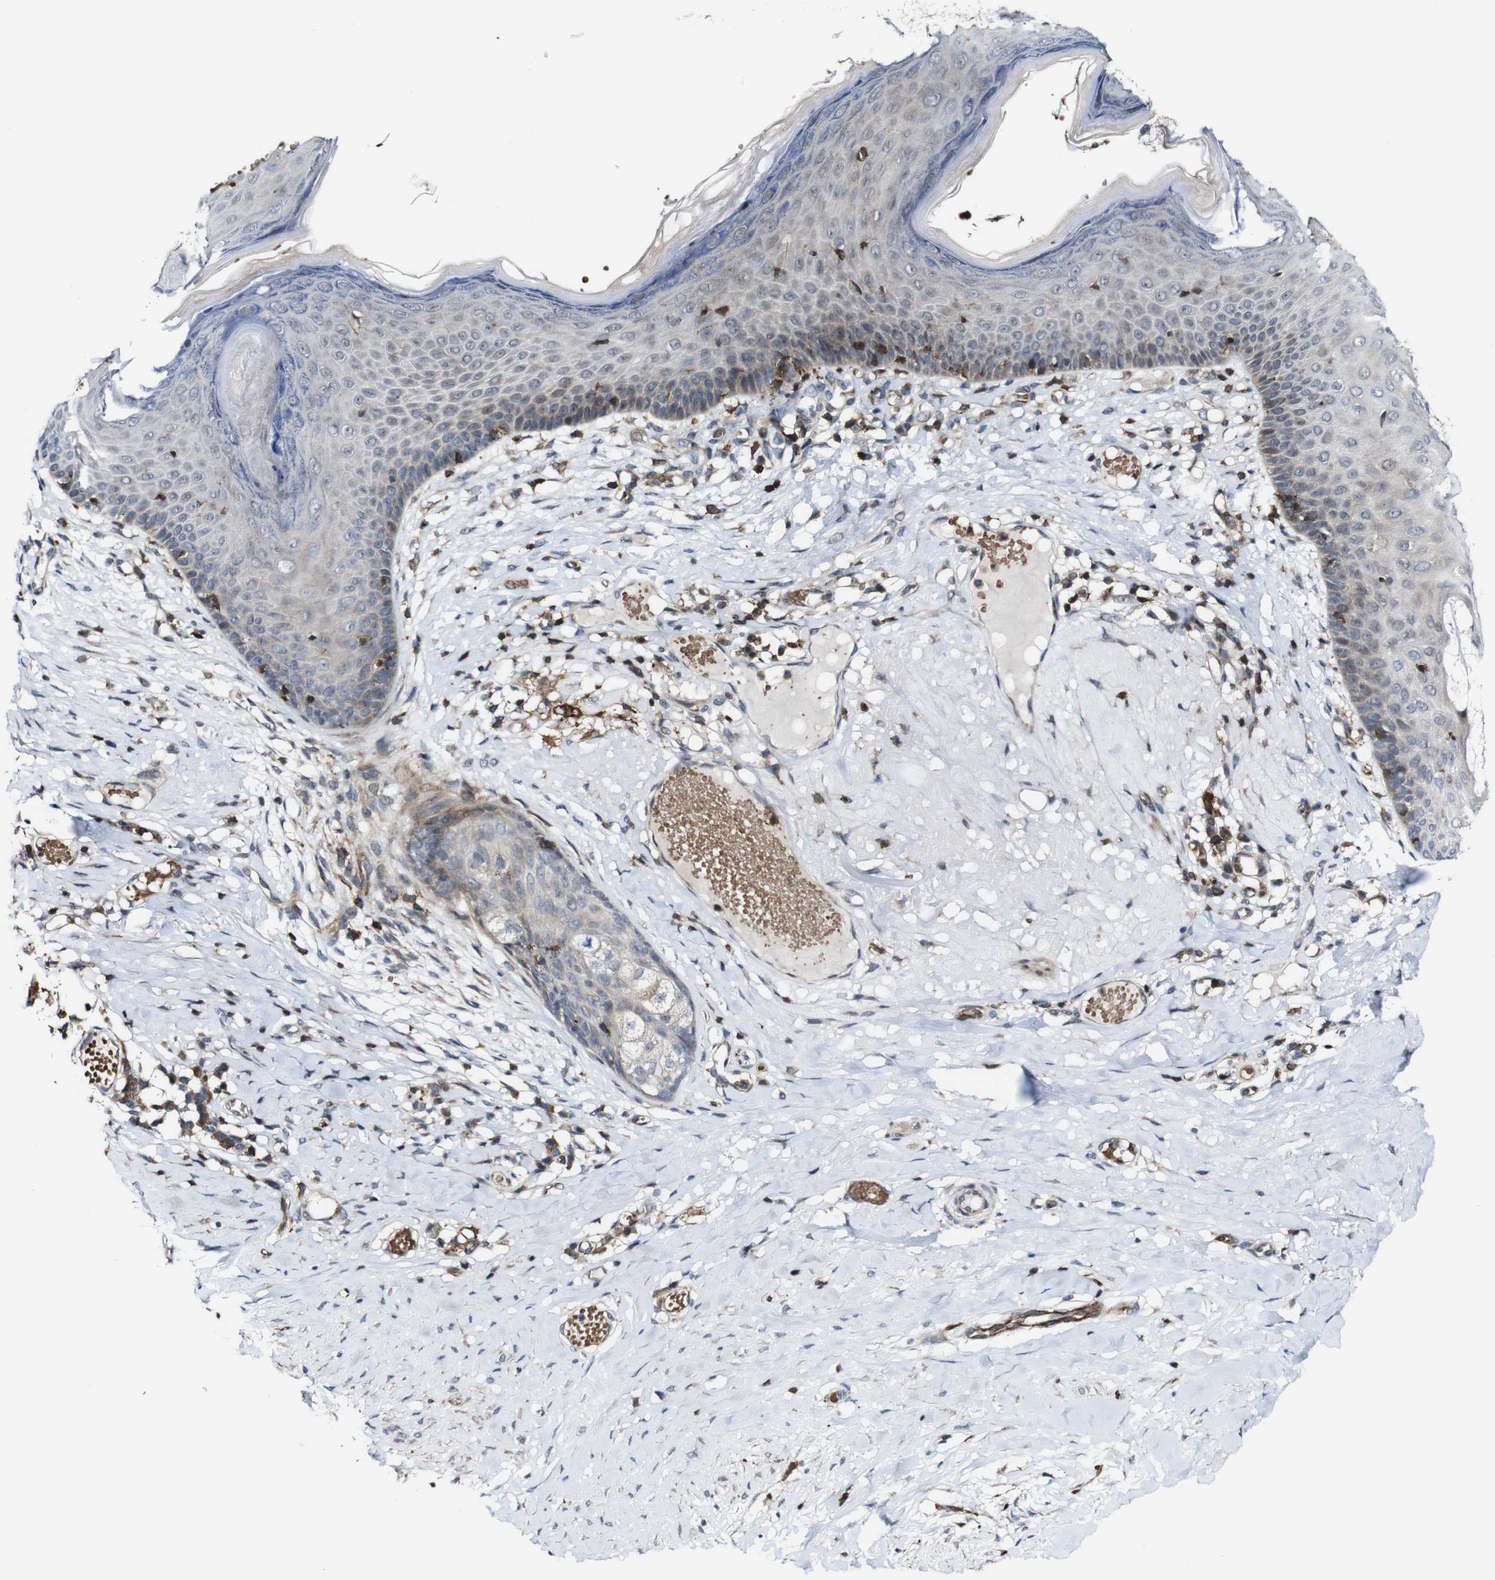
{"staining": {"intensity": "moderate", "quantity": ">75%", "location": "cytoplasmic/membranous"}, "tissue": "melanoma", "cell_type": "Tumor cells", "image_type": "cancer", "snomed": [{"axis": "morphology", "description": "Malignant melanoma in situ"}, {"axis": "morphology", "description": "Malignant melanoma, NOS"}, {"axis": "topography", "description": "Skin"}], "caption": "The image demonstrates immunohistochemical staining of melanoma. There is moderate cytoplasmic/membranous positivity is appreciated in approximately >75% of tumor cells. The staining was performed using DAB (3,3'-diaminobenzidine) to visualize the protein expression in brown, while the nuclei were stained in blue with hematoxylin (Magnification: 20x).", "gene": "JAK2", "patient": {"sex": "female", "age": 88}}